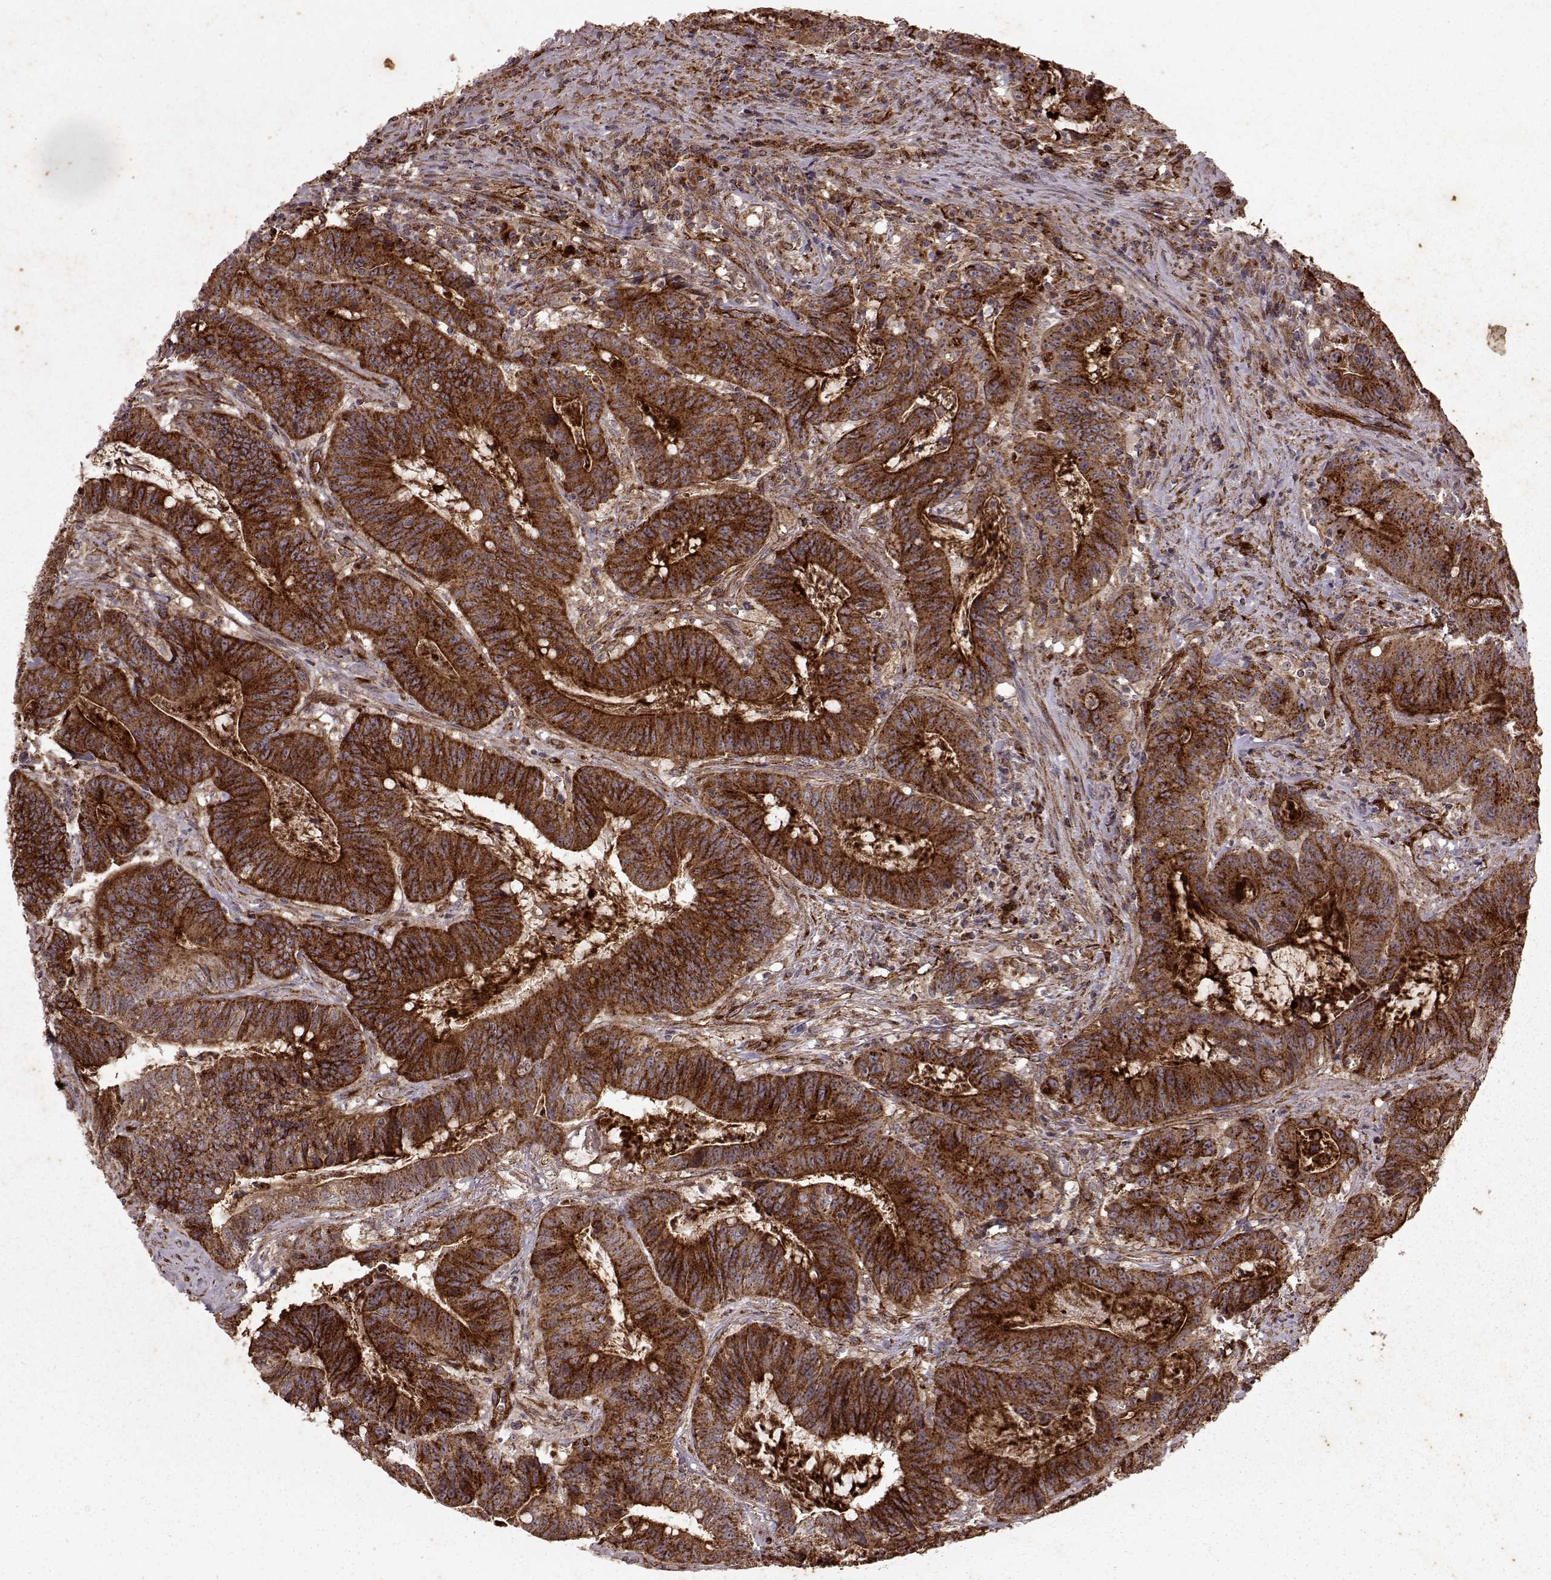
{"staining": {"intensity": "strong", "quantity": ">75%", "location": "cytoplasmic/membranous"}, "tissue": "colorectal cancer", "cell_type": "Tumor cells", "image_type": "cancer", "snomed": [{"axis": "morphology", "description": "Adenocarcinoma, NOS"}, {"axis": "topography", "description": "Colon"}], "caption": "High-power microscopy captured an IHC image of colorectal cancer, revealing strong cytoplasmic/membranous expression in about >75% of tumor cells. Nuclei are stained in blue.", "gene": "FXN", "patient": {"sex": "male", "age": 33}}